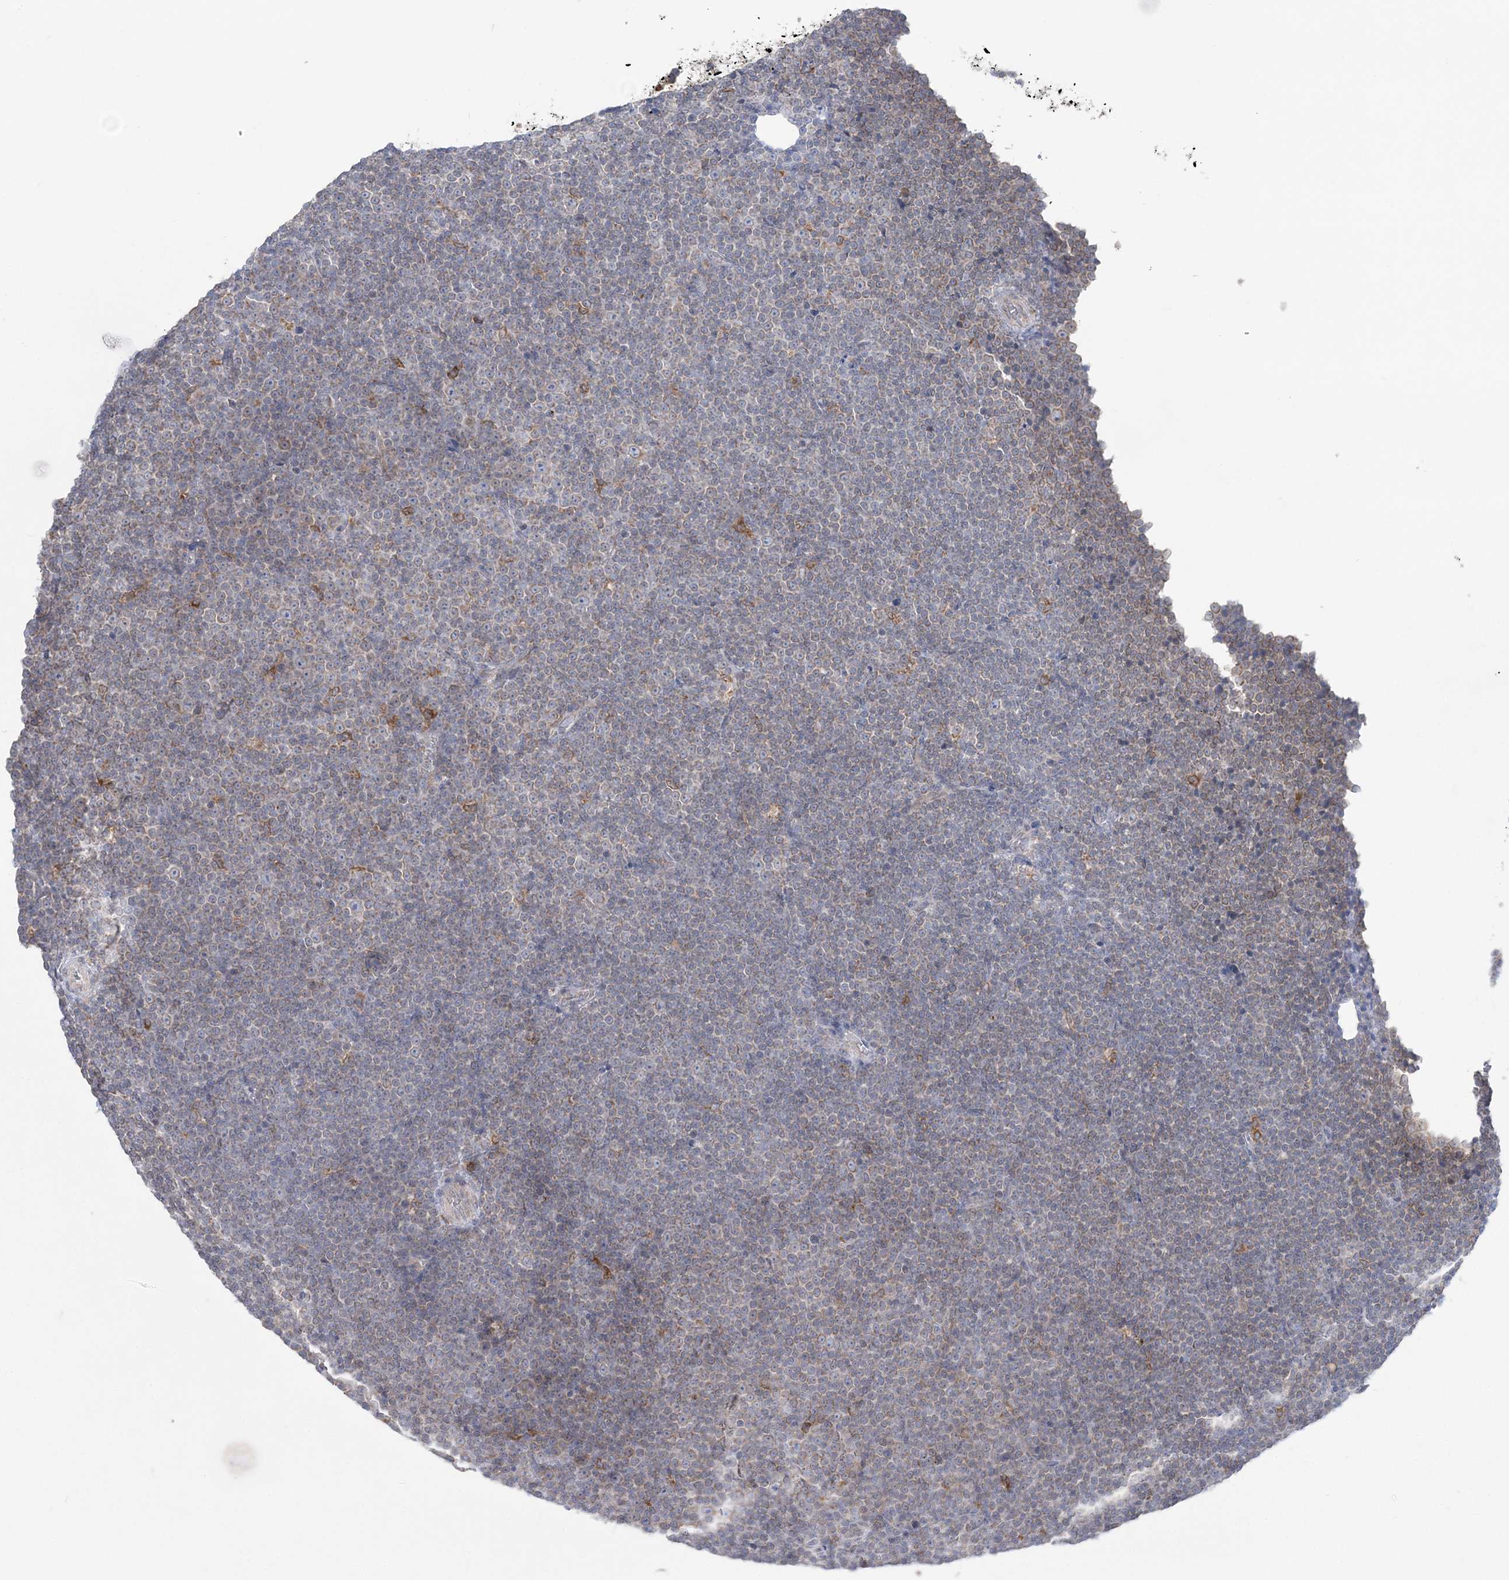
{"staining": {"intensity": "weak", "quantity": "<25%", "location": "cytoplasmic/membranous"}, "tissue": "lymphoma", "cell_type": "Tumor cells", "image_type": "cancer", "snomed": [{"axis": "morphology", "description": "Malignant lymphoma, non-Hodgkin's type, Low grade"}, {"axis": "topography", "description": "Lymph node"}], "caption": "Immunohistochemistry of human malignant lymphoma, non-Hodgkin's type (low-grade) demonstrates no expression in tumor cells. (DAB immunohistochemistry, high magnification).", "gene": "TMED10", "patient": {"sex": "female", "age": 67}}